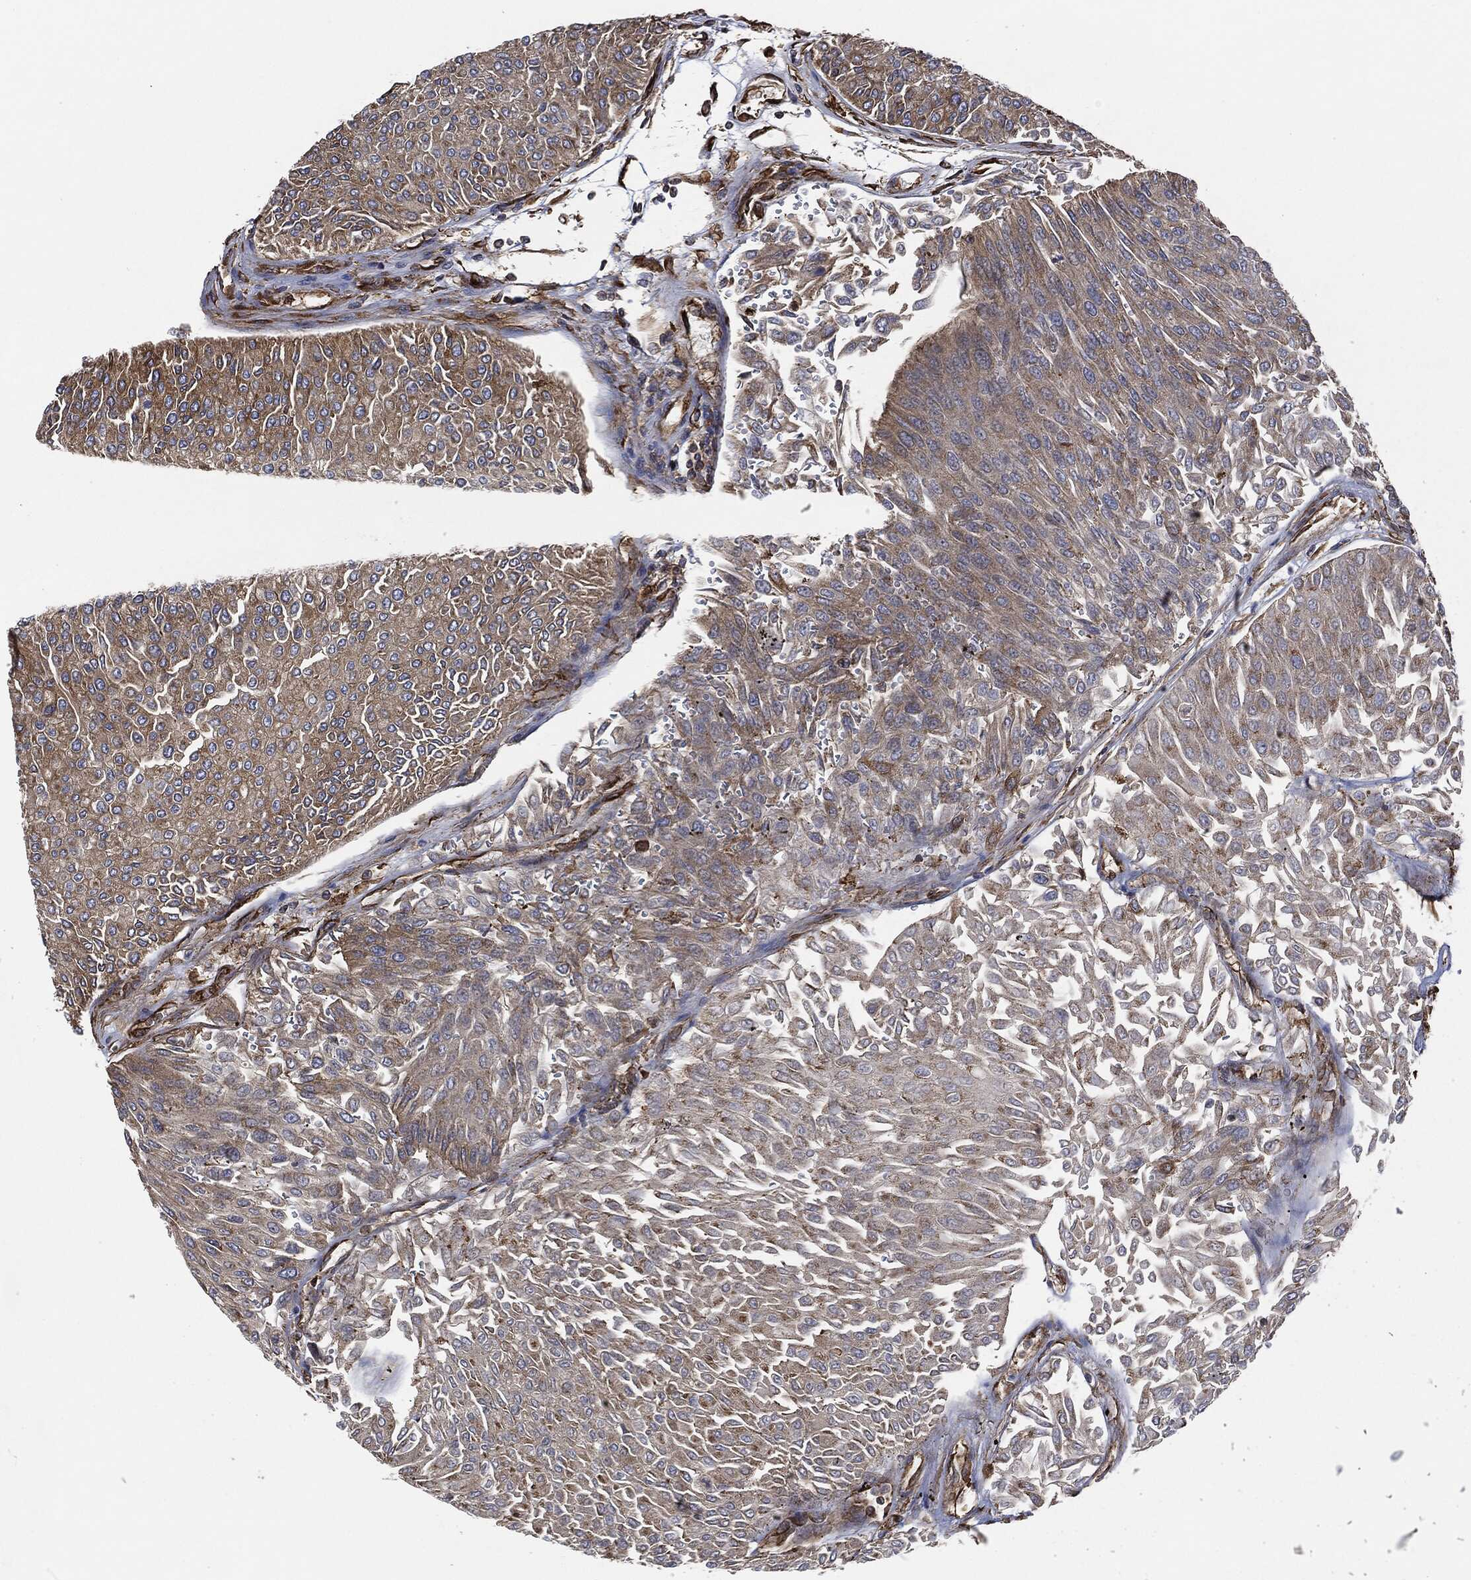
{"staining": {"intensity": "moderate", "quantity": "<25%", "location": "cytoplasmic/membranous"}, "tissue": "urothelial cancer", "cell_type": "Tumor cells", "image_type": "cancer", "snomed": [{"axis": "morphology", "description": "Urothelial carcinoma, Low grade"}, {"axis": "topography", "description": "Urinary bladder"}], "caption": "Urothelial cancer was stained to show a protein in brown. There is low levels of moderate cytoplasmic/membranous expression in approximately <25% of tumor cells.", "gene": "AMFR", "patient": {"sex": "male", "age": 67}}